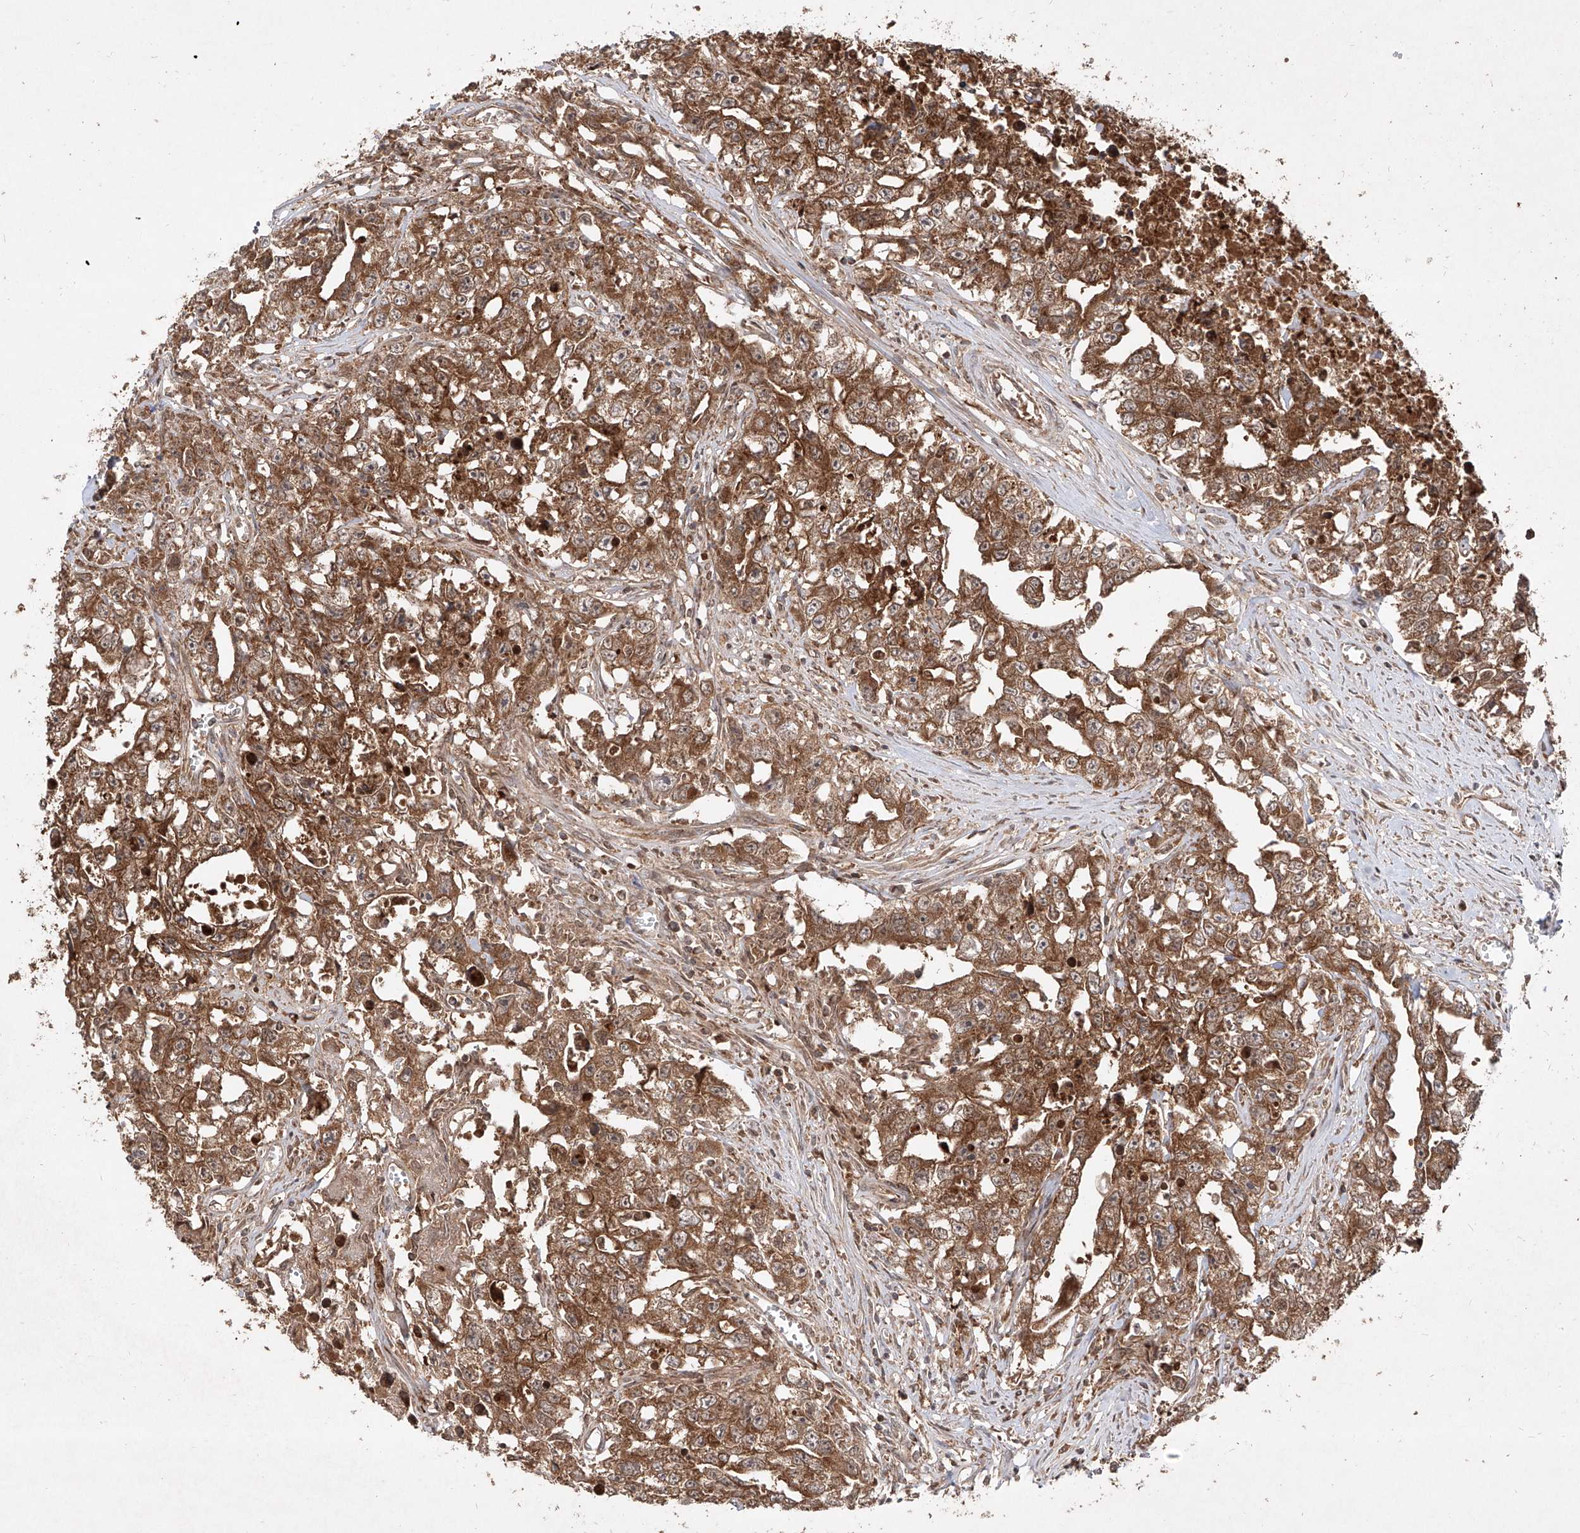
{"staining": {"intensity": "strong", "quantity": ">75%", "location": "cytoplasmic/membranous"}, "tissue": "testis cancer", "cell_type": "Tumor cells", "image_type": "cancer", "snomed": [{"axis": "morphology", "description": "Seminoma, NOS"}, {"axis": "morphology", "description": "Carcinoma, Embryonal, NOS"}, {"axis": "topography", "description": "Testis"}], "caption": "About >75% of tumor cells in human testis cancer demonstrate strong cytoplasmic/membranous protein staining as visualized by brown immunohistochemical staining.", "gene": "AIM2", "patient": {"sex": "male", "age": 43}}